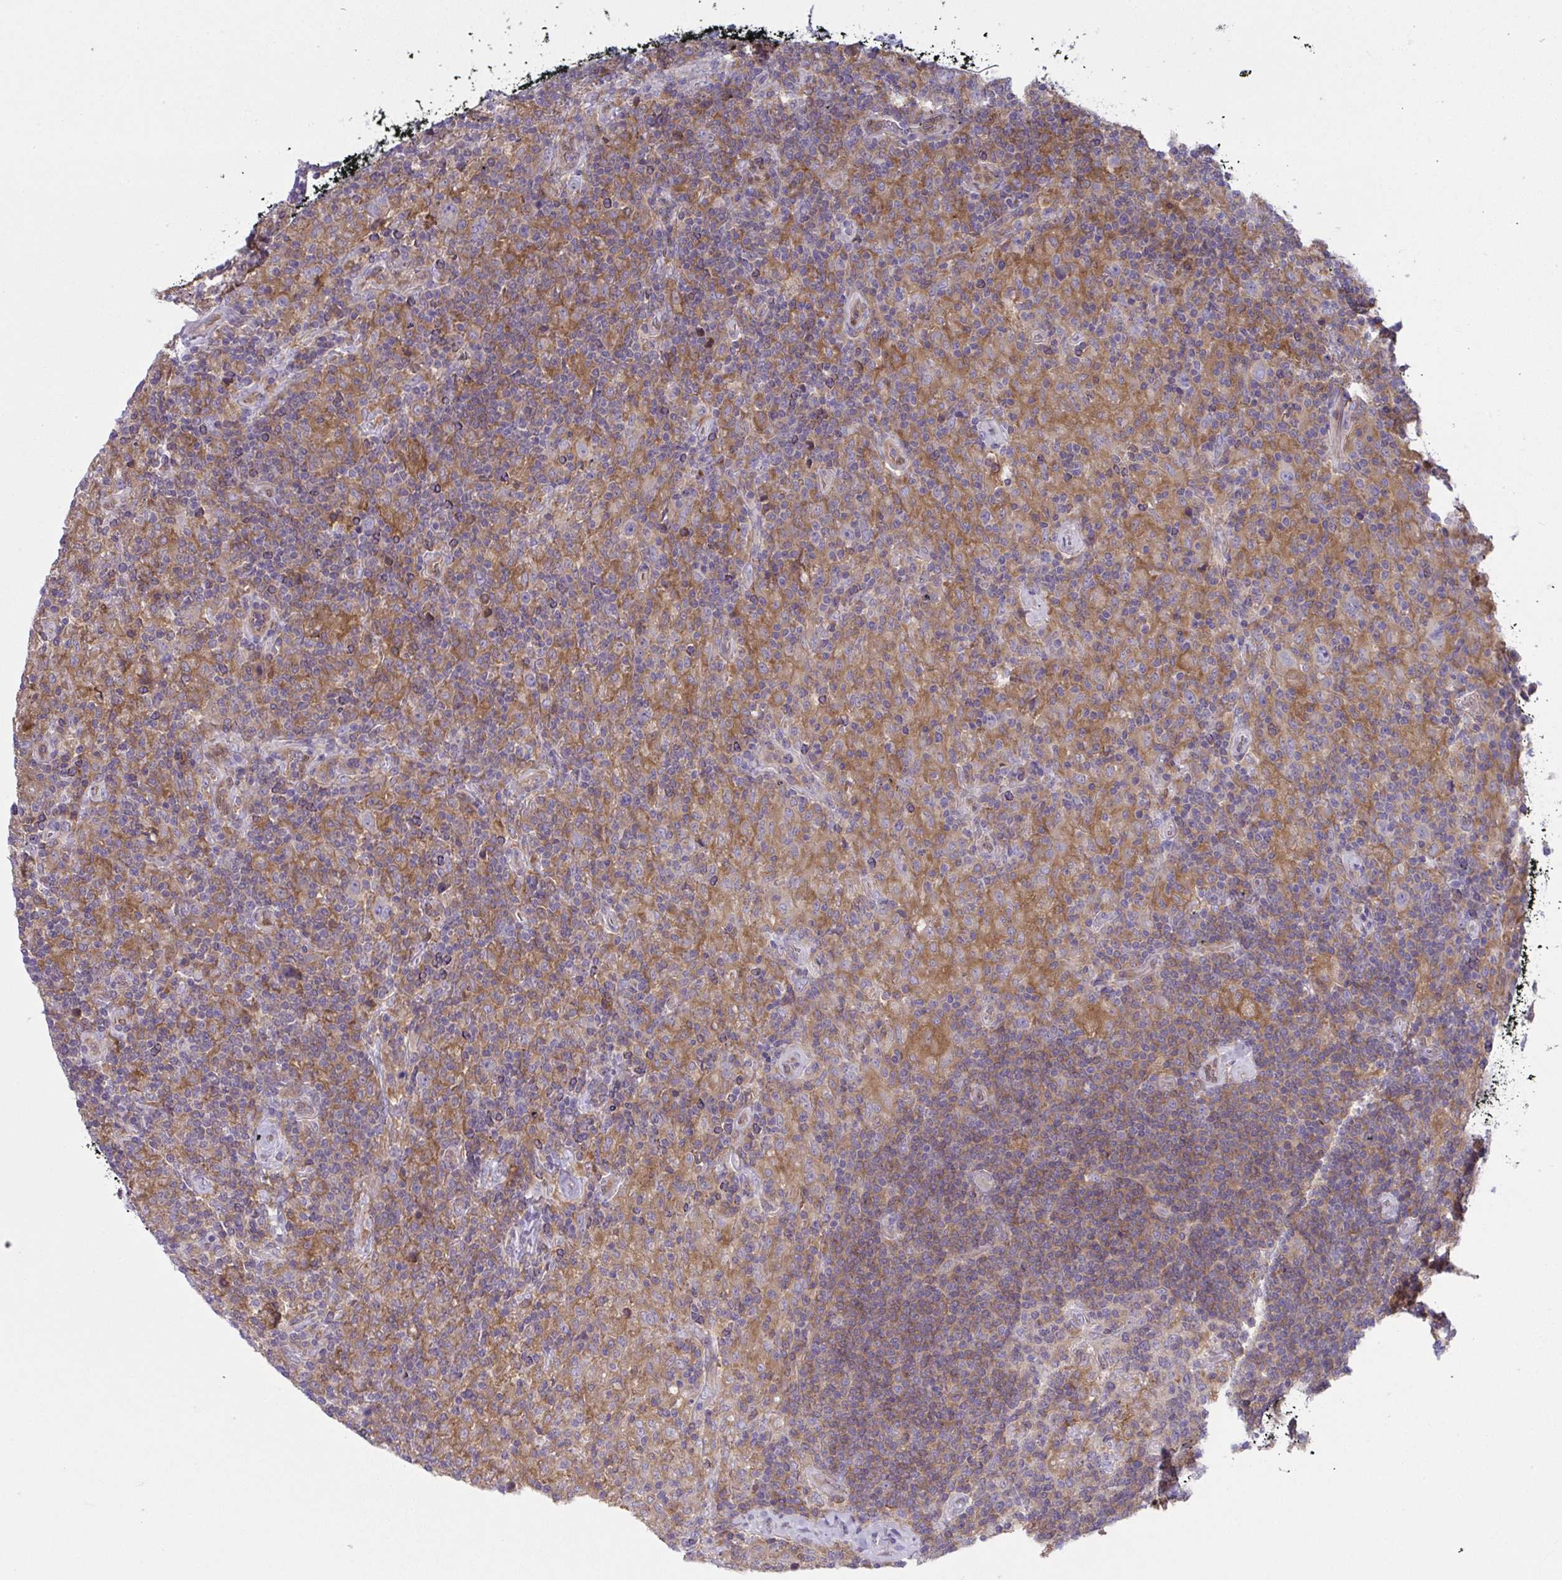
{"staining": {"intensity": "weak", "quantity": "25%-75%", "location": "cytoplasmic/membranous"}, "tissue": "lymphoma", "cell_type": "Tumor cells", "image_type": "cancer", "snomed": [{"axis": "morphology", "description": "Hodgkin's disease, NOS"}, {"axis": "topography", "description": "Lymph node"}], "caption": "Human lymphoma stained with a brown dye shows weak cytoplasmic/membranous positive staining in approximately 25%-75% of tumor cells.", "gene": "ALDH16A1", "patient": {"sex": "male", "age": 70}}